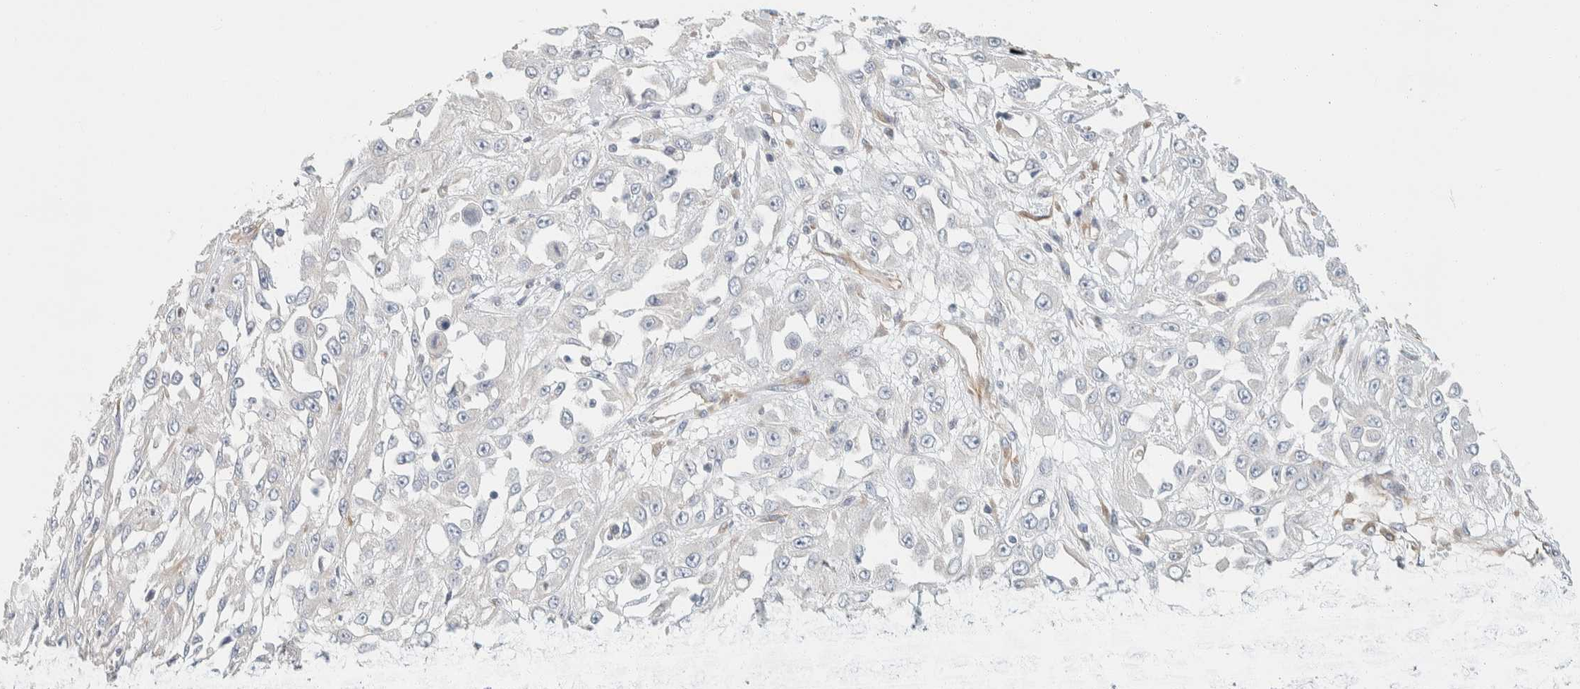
{"staining": {"intensity": "negative", "quantity": "none", "location": "none"}, "tissue": "skin cancer", "cell_type": "Tumor cells", "image_type": "cancer", "snomed": [{"axis": "morphology", "description": "Squamous cell carcinoma, NOS"}, {"axis": "morphology", "description": "Squamous cell carcinoma, metastatic, NOS"}, {"axis": "topography", "description": "Skin"}, {"axis": "topography", "description": "Lymph node"}], "caption": "The micrograph demonstrates no significant staining in tumor cells of skin cancer. Brightfield microscopy of immunohistochemistry (IHC) stained with DAB (brown) and hematoxylin (blue), captured at high magnification.", "gene": "CDR2", "patient": {"sex": "male", "age": 75}}